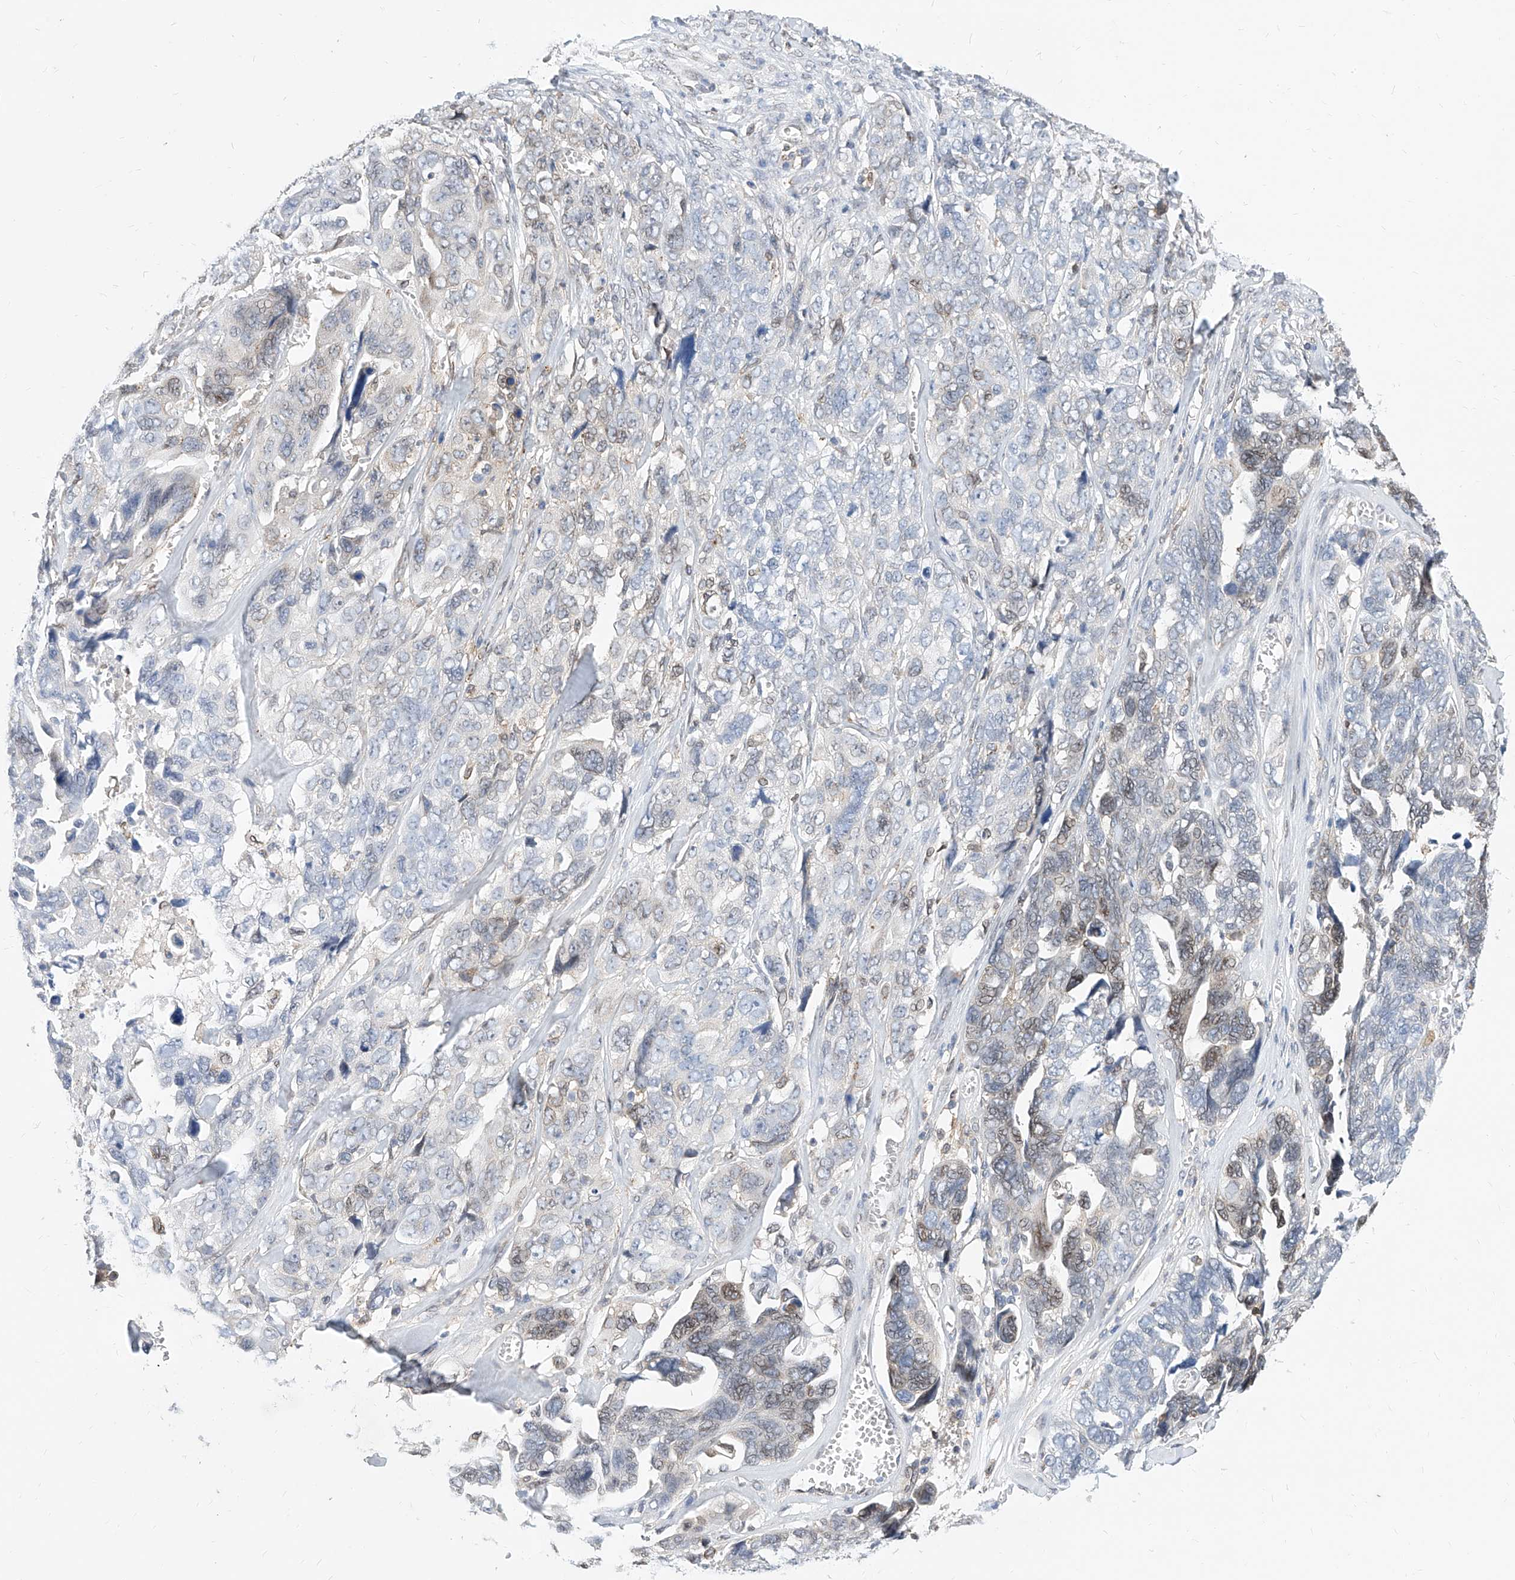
{"staining": {"intensity": "moderate", "quantity": "<25%", "location": "cytoplasmic/membranous,nuclear"}, "tissue": "ovarian cancer", "cell_type": "Tumor cells", "image_type": "cancer", "snomed": [{"axis": "morphology", "description": "Cystadenocarcinoma, serous, NOS"}, {"axis": "topography", "description": "Ovary"}], "caption": "Moderate cytoplasmic/membranous and nuclear positivity is seen in about <25% of tumor cells in ovarian serous cystadenocarcinoma.", "gene": "MX2", "patient": {"sex": "female", "age": 79}}